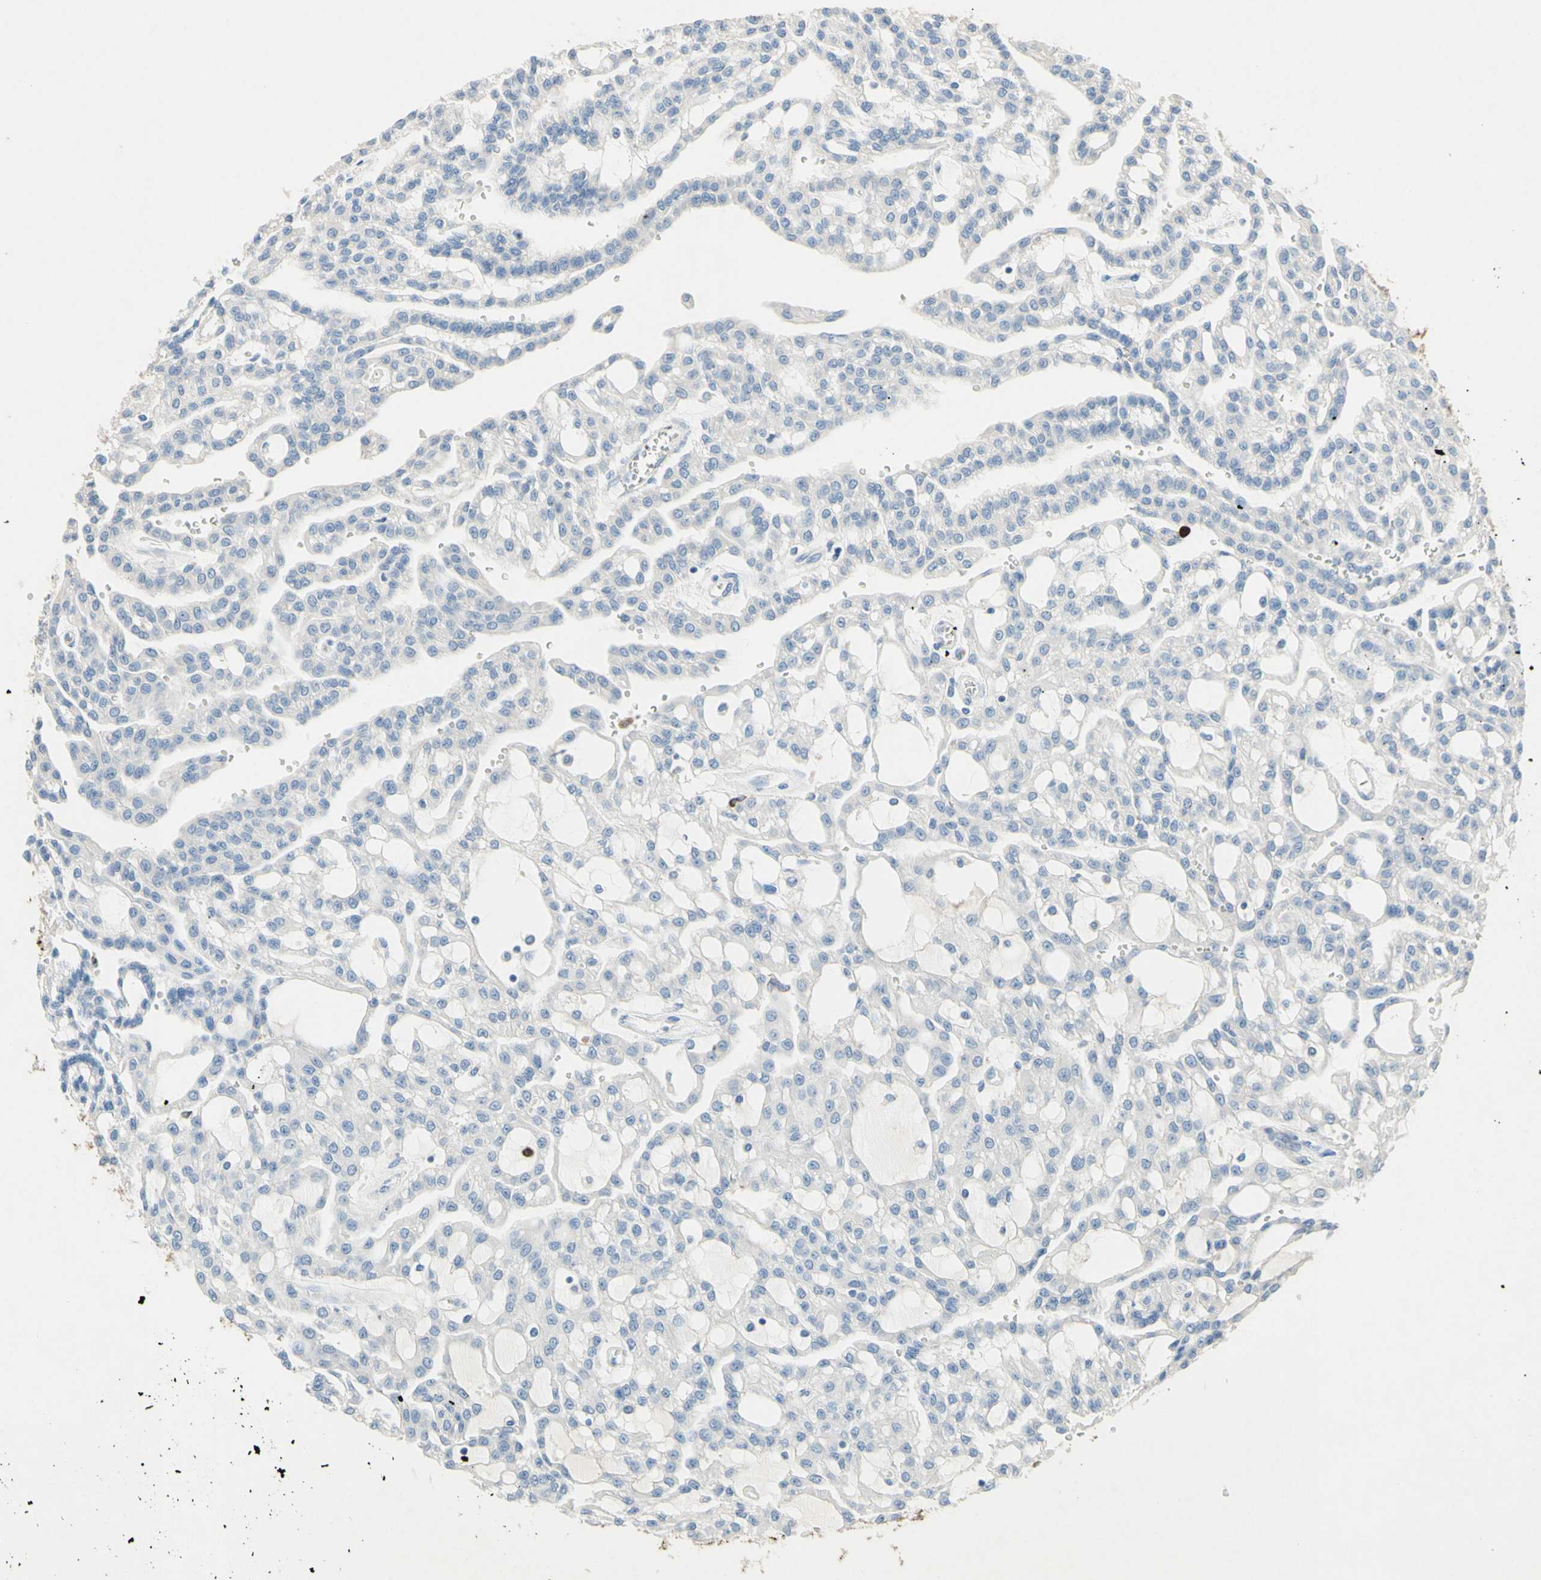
{"staining": {"intensity": "negative", "quantity": "none", "location": "none"}, "tissue": "renal cancer", "cell_type": "Tumor cells", "image_type": "cancer", "snomed": [{"axis": "morphology", "description": "Adenocarcinoma, NOS"}, {"axis": "topography", "description": "Kidney"}], "caption": "Protein analysis of renal cancer (adenocarcinoma) demonstrates no significant positivity in tumor cells.", "gene": "NFKBIZ", "patient": {"sex": "male", "age": 63}}